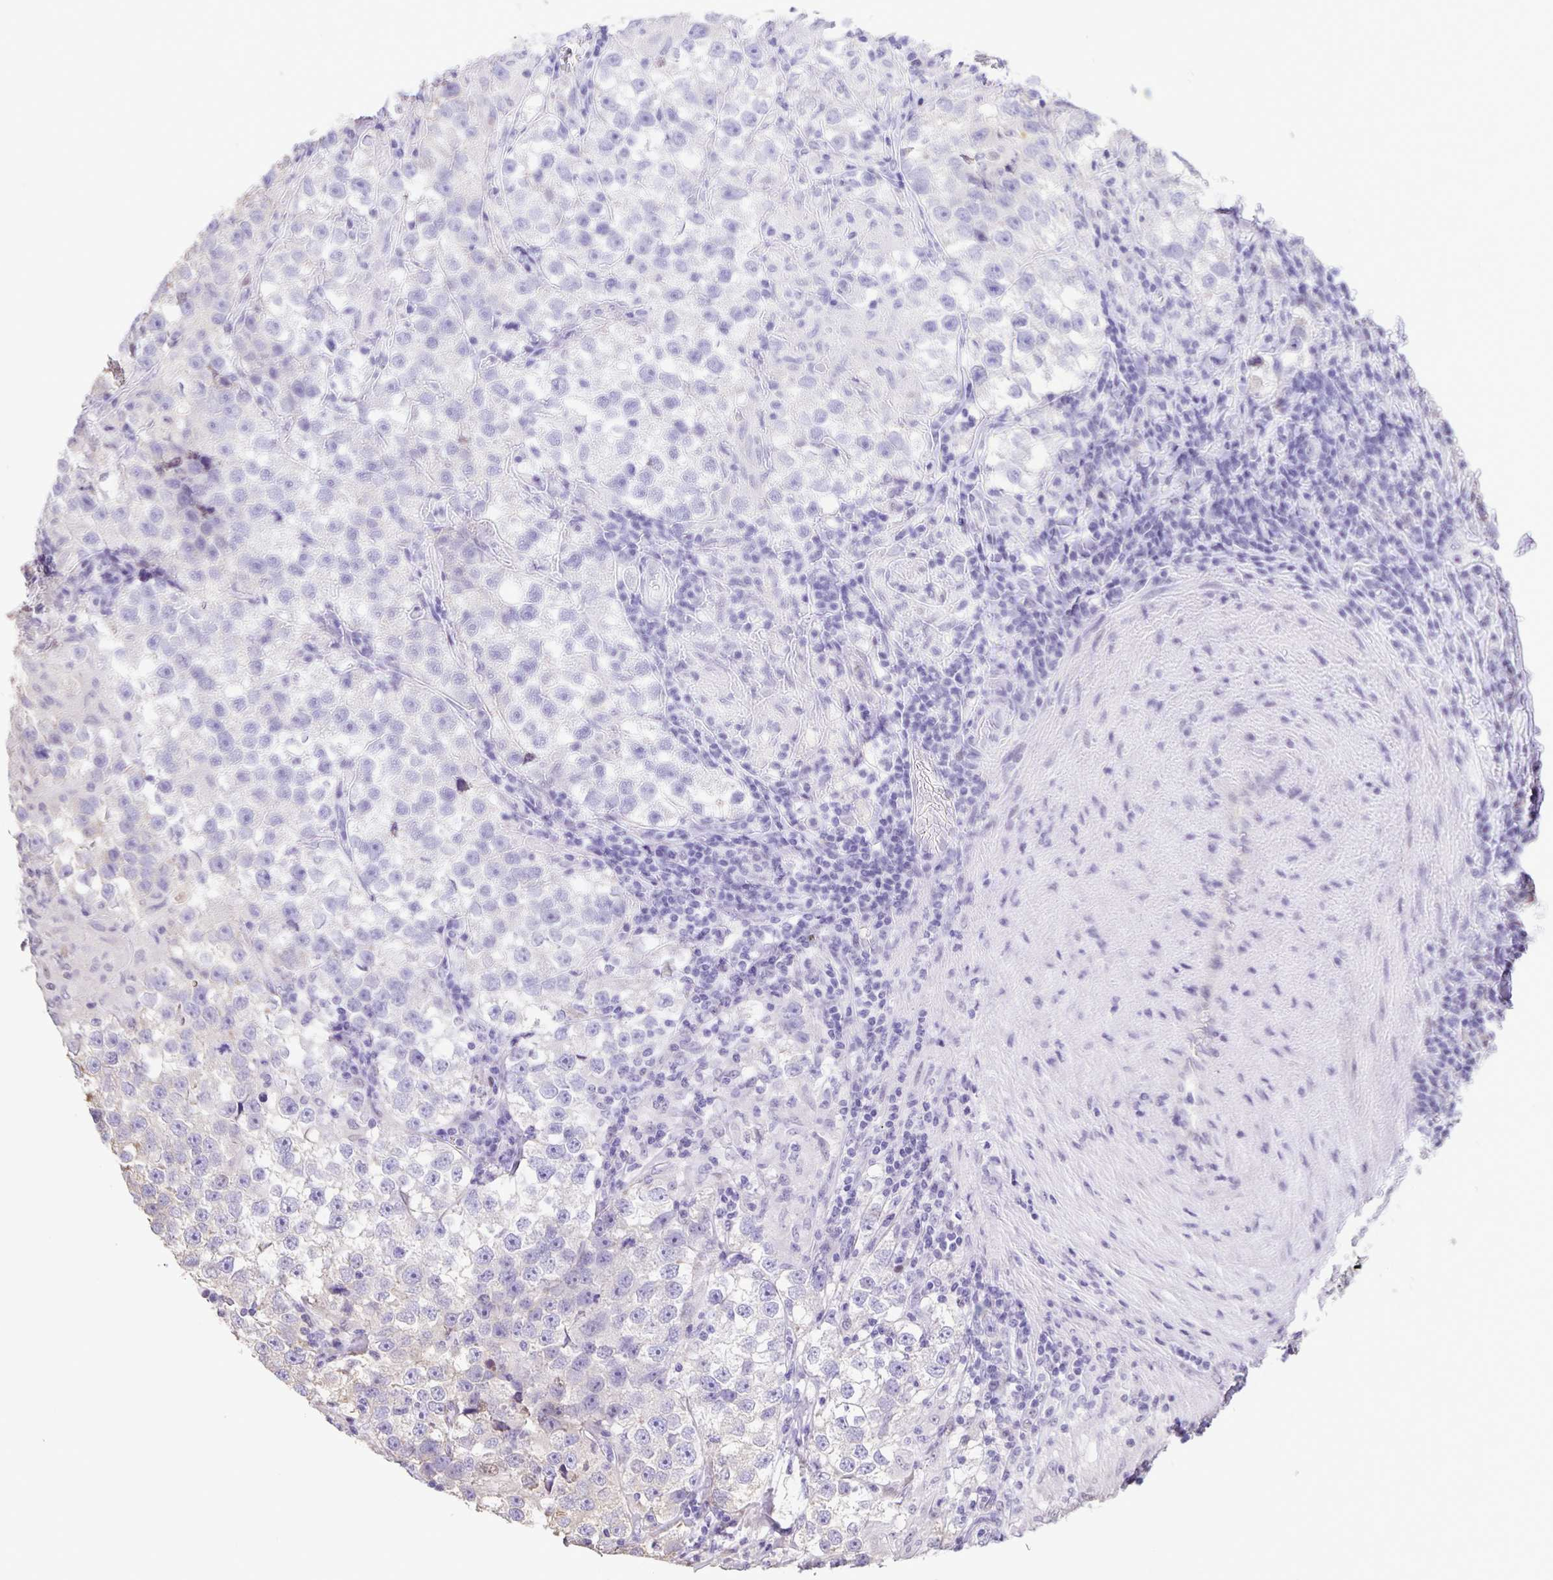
{"staining": {"intensity": "negative", "quantity": "none", "location": "none"}, "tissue": "testis cancer", "cell_type": "Tumor cells", "image_type": "cancer", "snomed": [{"axis": "morphology", "description": "Seminoma, NOS"}, {"axis": "topography", "description": "Testis"}], "caption": "High power microscopy histopathology image of an immunohistochemistry (IHC) histopathology image of seminoma (testis), revealing no significant expression in tumor cells. (DAB immunohistochemistry with hematoxylin counter stain).", "gene": "ONECUT2", "patient": {"sex": "male", "age": 46}}